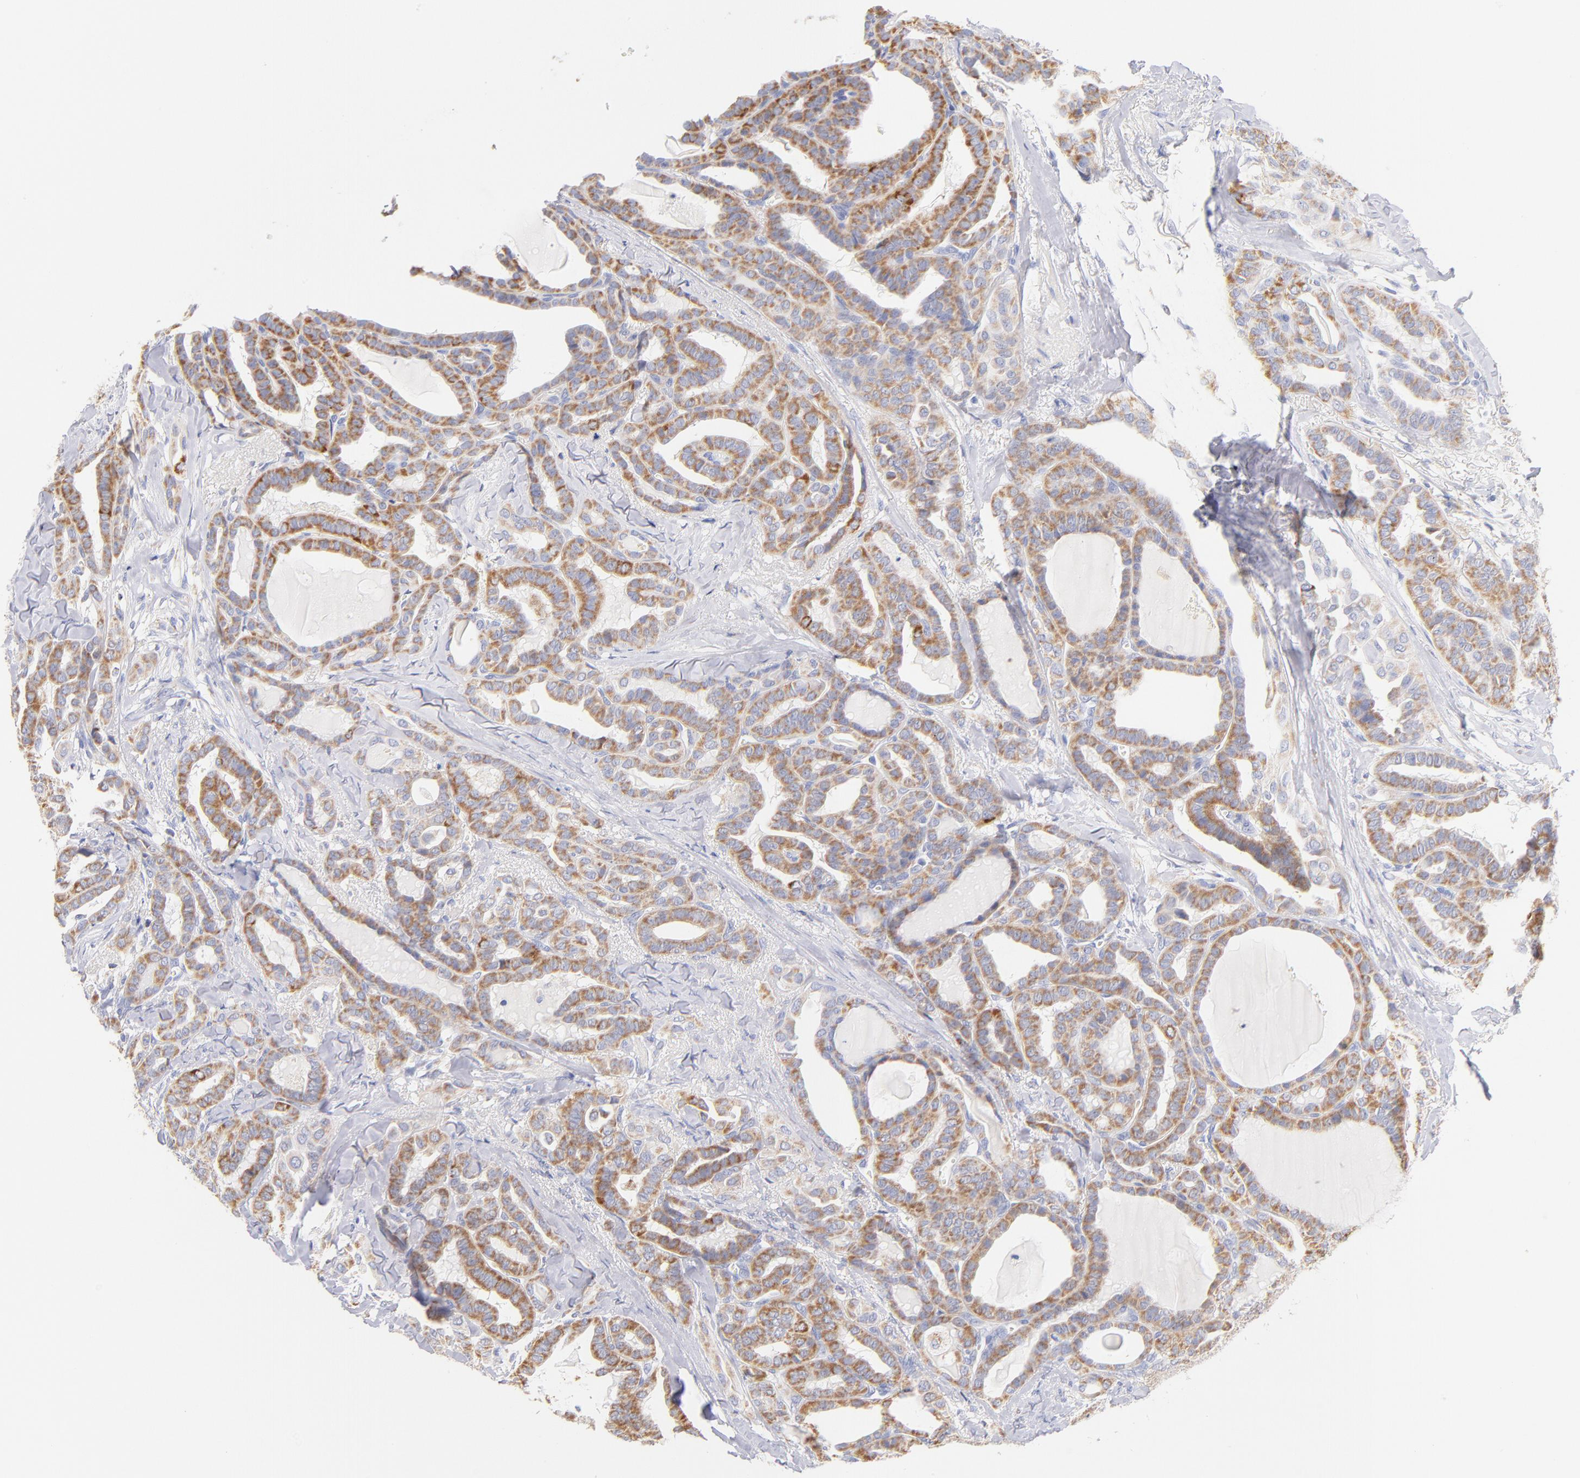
{"staining": {"intensity": "weak", "quantity": ">75%", "location": "cytoplasmic/membranous"}, "tissue": "thyroid cancer", "cell_type": "Tumor cells", "image_type": "cancer", "snomed": [{"axis": "morphology", "description": "Carcinoma, NOS"}, {"axis": "topography", "description": "Thyroid gland"}], "caption": "Immunohistochemistry (IHC) (DAB (3,3'-diaminobenzidine)) staining of carcinoma (thyroid) exhibits weak cytoplasmic/membranous protein expression in approximately >75% of tumor cells.", "gene": "AIFM1", "patient": {"sex": "female", "age": 91}}